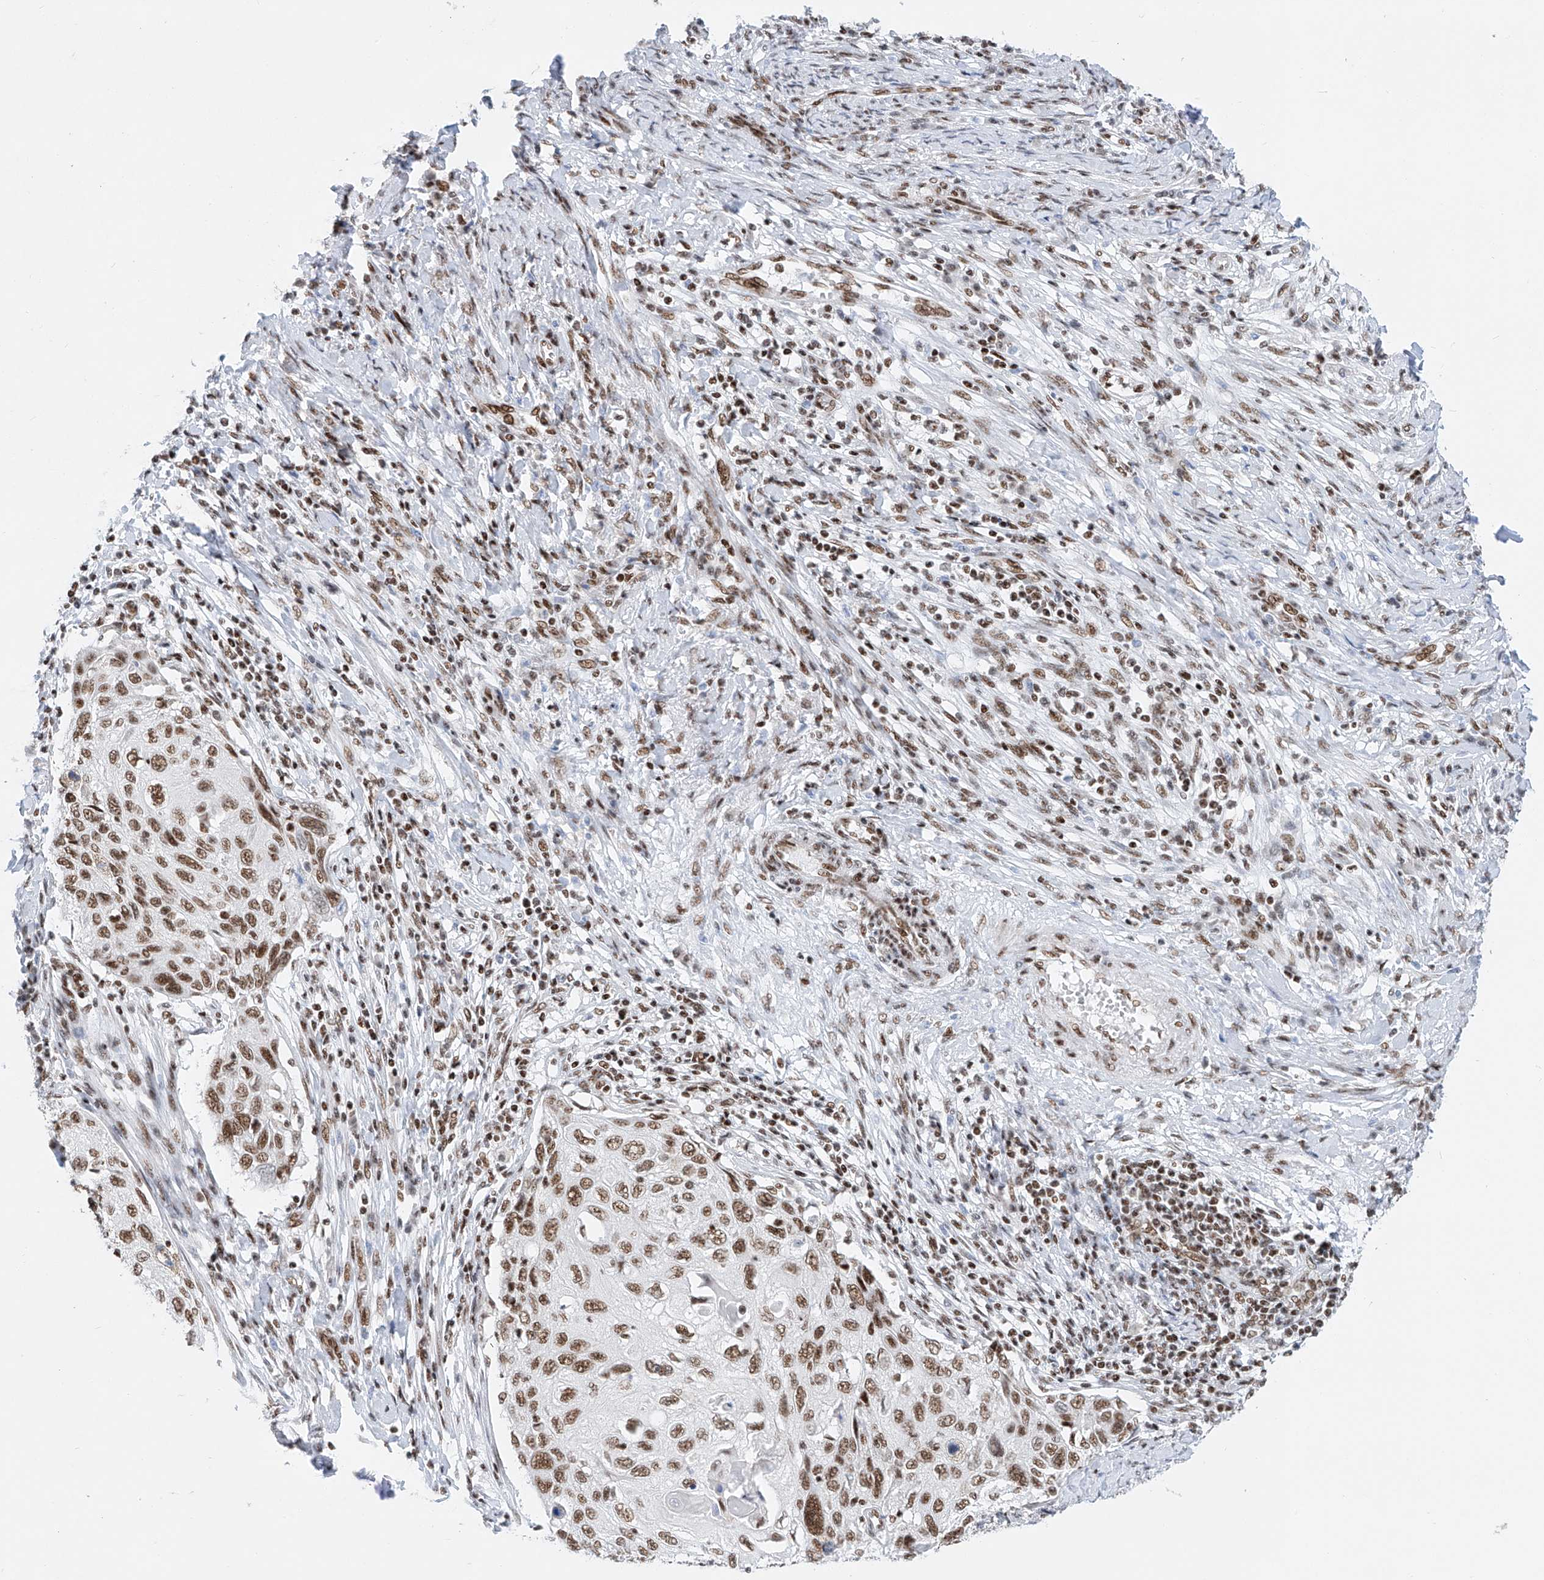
{"staining": {"intensity": "moderate", "quantity": ">75%", "location": "nuclear"}, "tissue": "cervical cancer", "cell_type": "Tumor cells", "image_type": "cancer", "snomed": [{"axis": "morphology", "description": "Squamous cell carcinoma, NOS"}, {"axis": "topography", "description": "Cervix"}], "caption": "Squamous cell carcinoma (cervical) was stained to show a protein in brown. There is medium levels of moderate nuclear staining in approximately >75% of tumor cells. (DAB = brown stain, brightfield microscopy at high magnification).", "gene": "TAF4", "patient": {"sex": "female", "age": 70}}